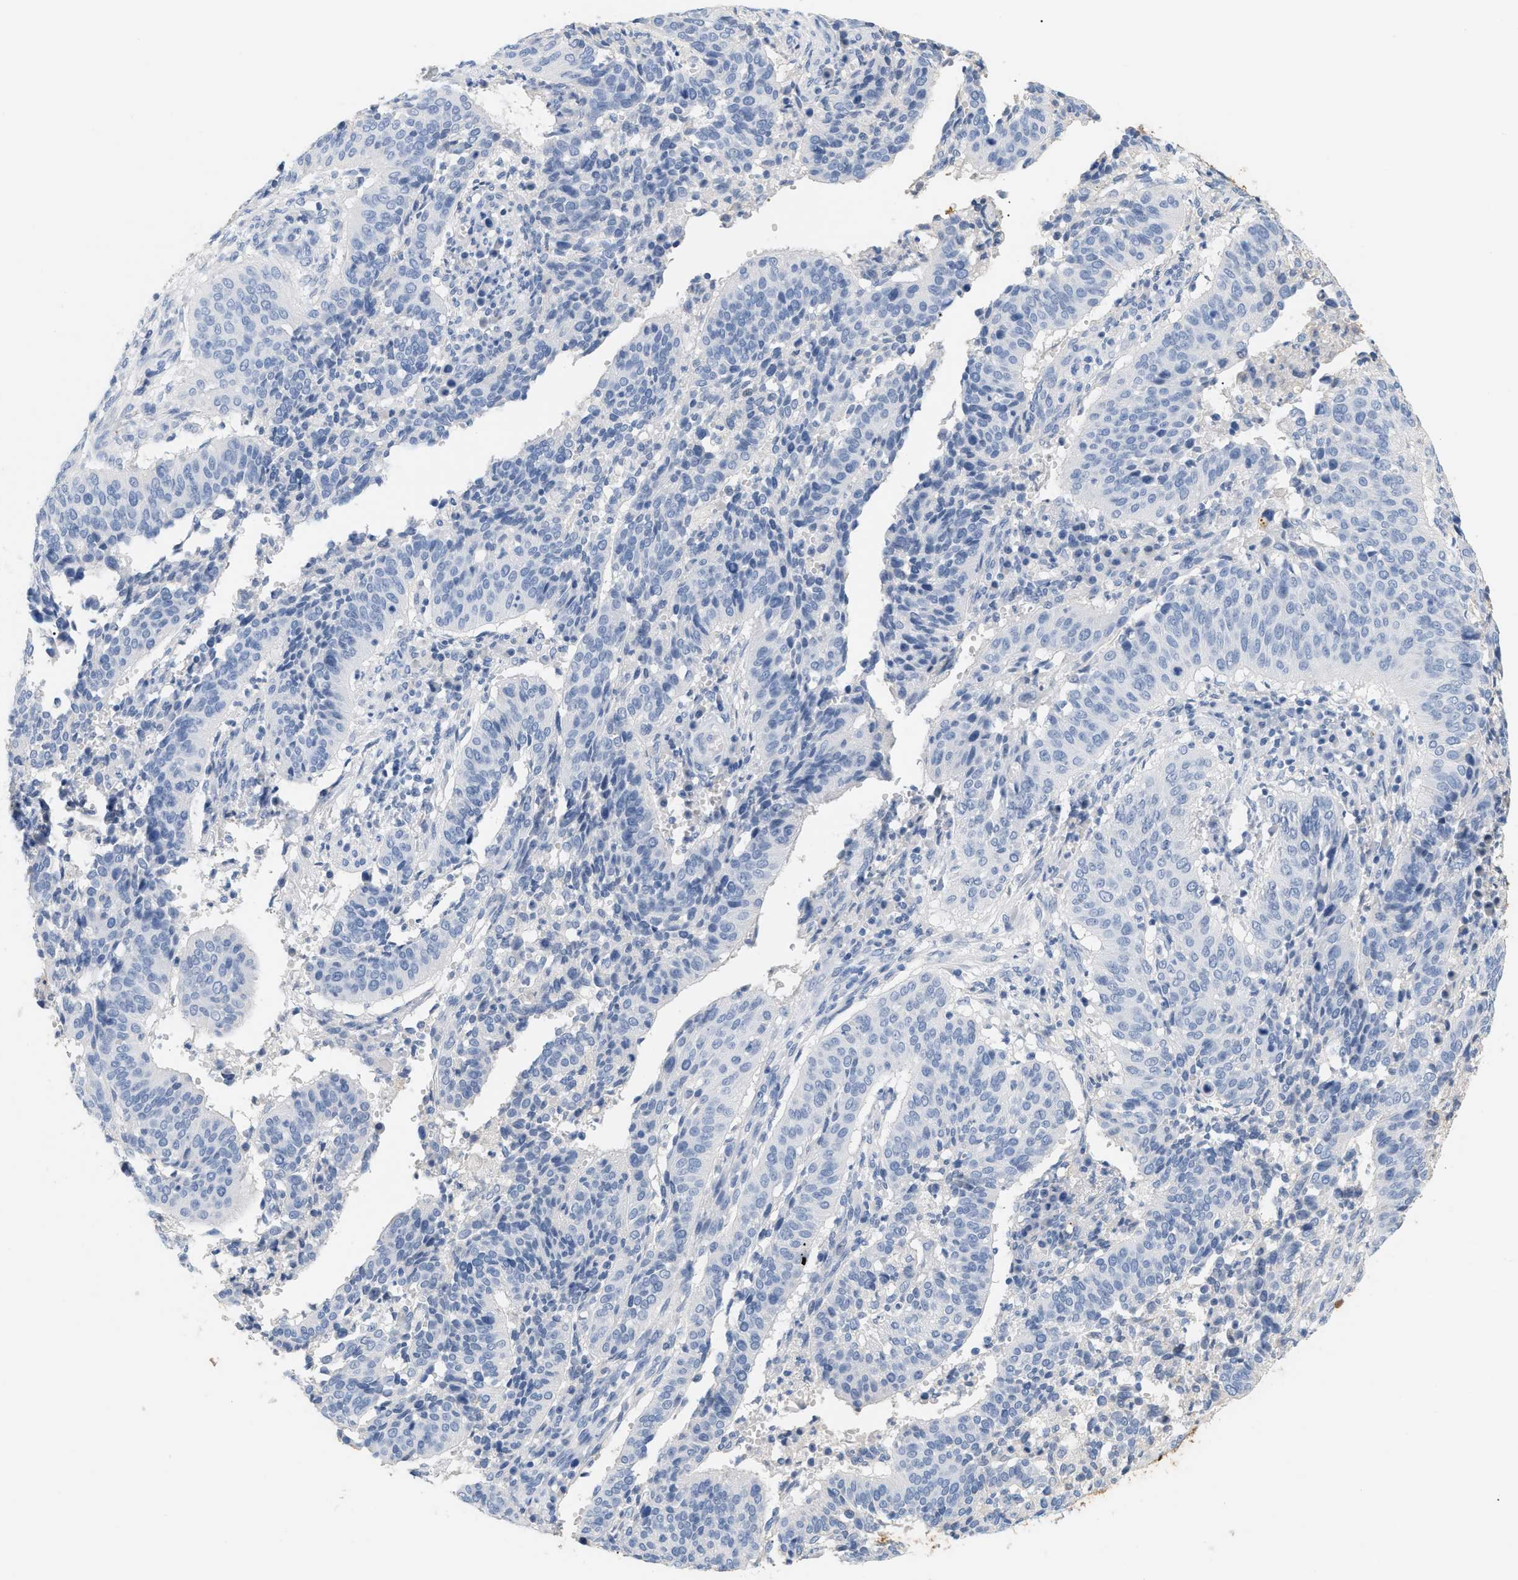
{"staining": {"intensity": "negative", "quantity": "none", "location": "none"}, "tissue": "cervical cancer", "cell_type": "Tumor cells", "image_type": "cancer", "snomed": [{"axis": "morphology", "description": "Normal tissue, NOS"}, {"axis": "morphology", "description": "Squamous cell carcinoma, NOS"}, {"axis": "topography", "description": "Cervix"}], "caption": "A high-resolution photomicrograph shows IHC staining of cervical squamous cell carcinoma, which shows no significant staining in tumor cells.", "gene": "CFH", "patient": {"sex": "female", "age": 39}}